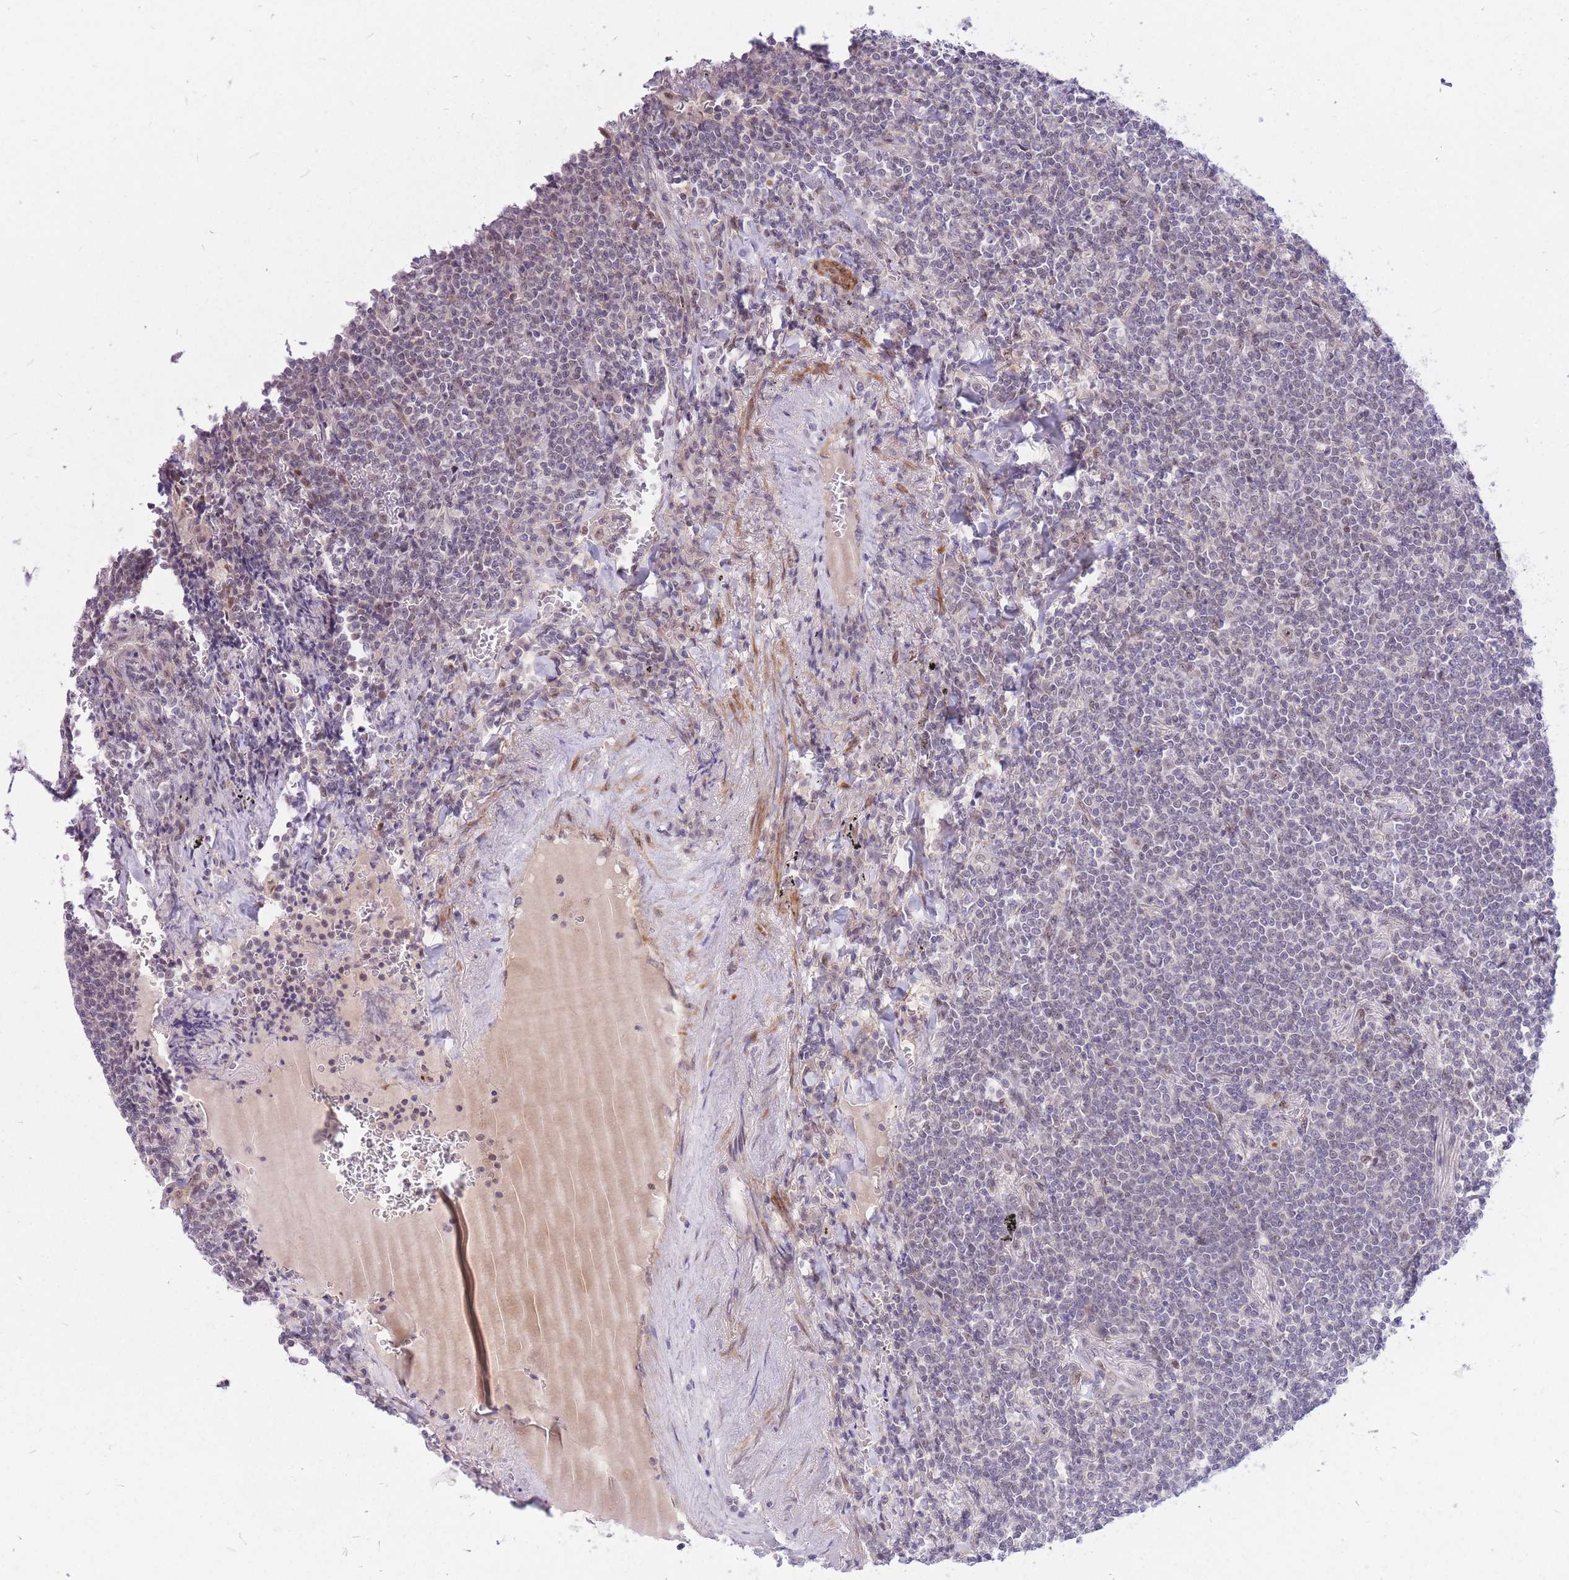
{"staining": {"intensity": "negative", "quantity": "none", "location": "none"}, "tissue": "lymphoma", "cell_type": "Tumor cells", "image_type": "cancer", "snomed": [{"axis": "morphology", "description": "Malignant lymphoma, non-Hodgkin's type, Low grade"}, {"axis": "topography", "description": "Lung"}], "caption": "A histopathology image of lymphoma stained for a protein shows no brown staining in tumor cells.", "gene": "ERCC2", "patient": {"sex": "female", "age": 71}}